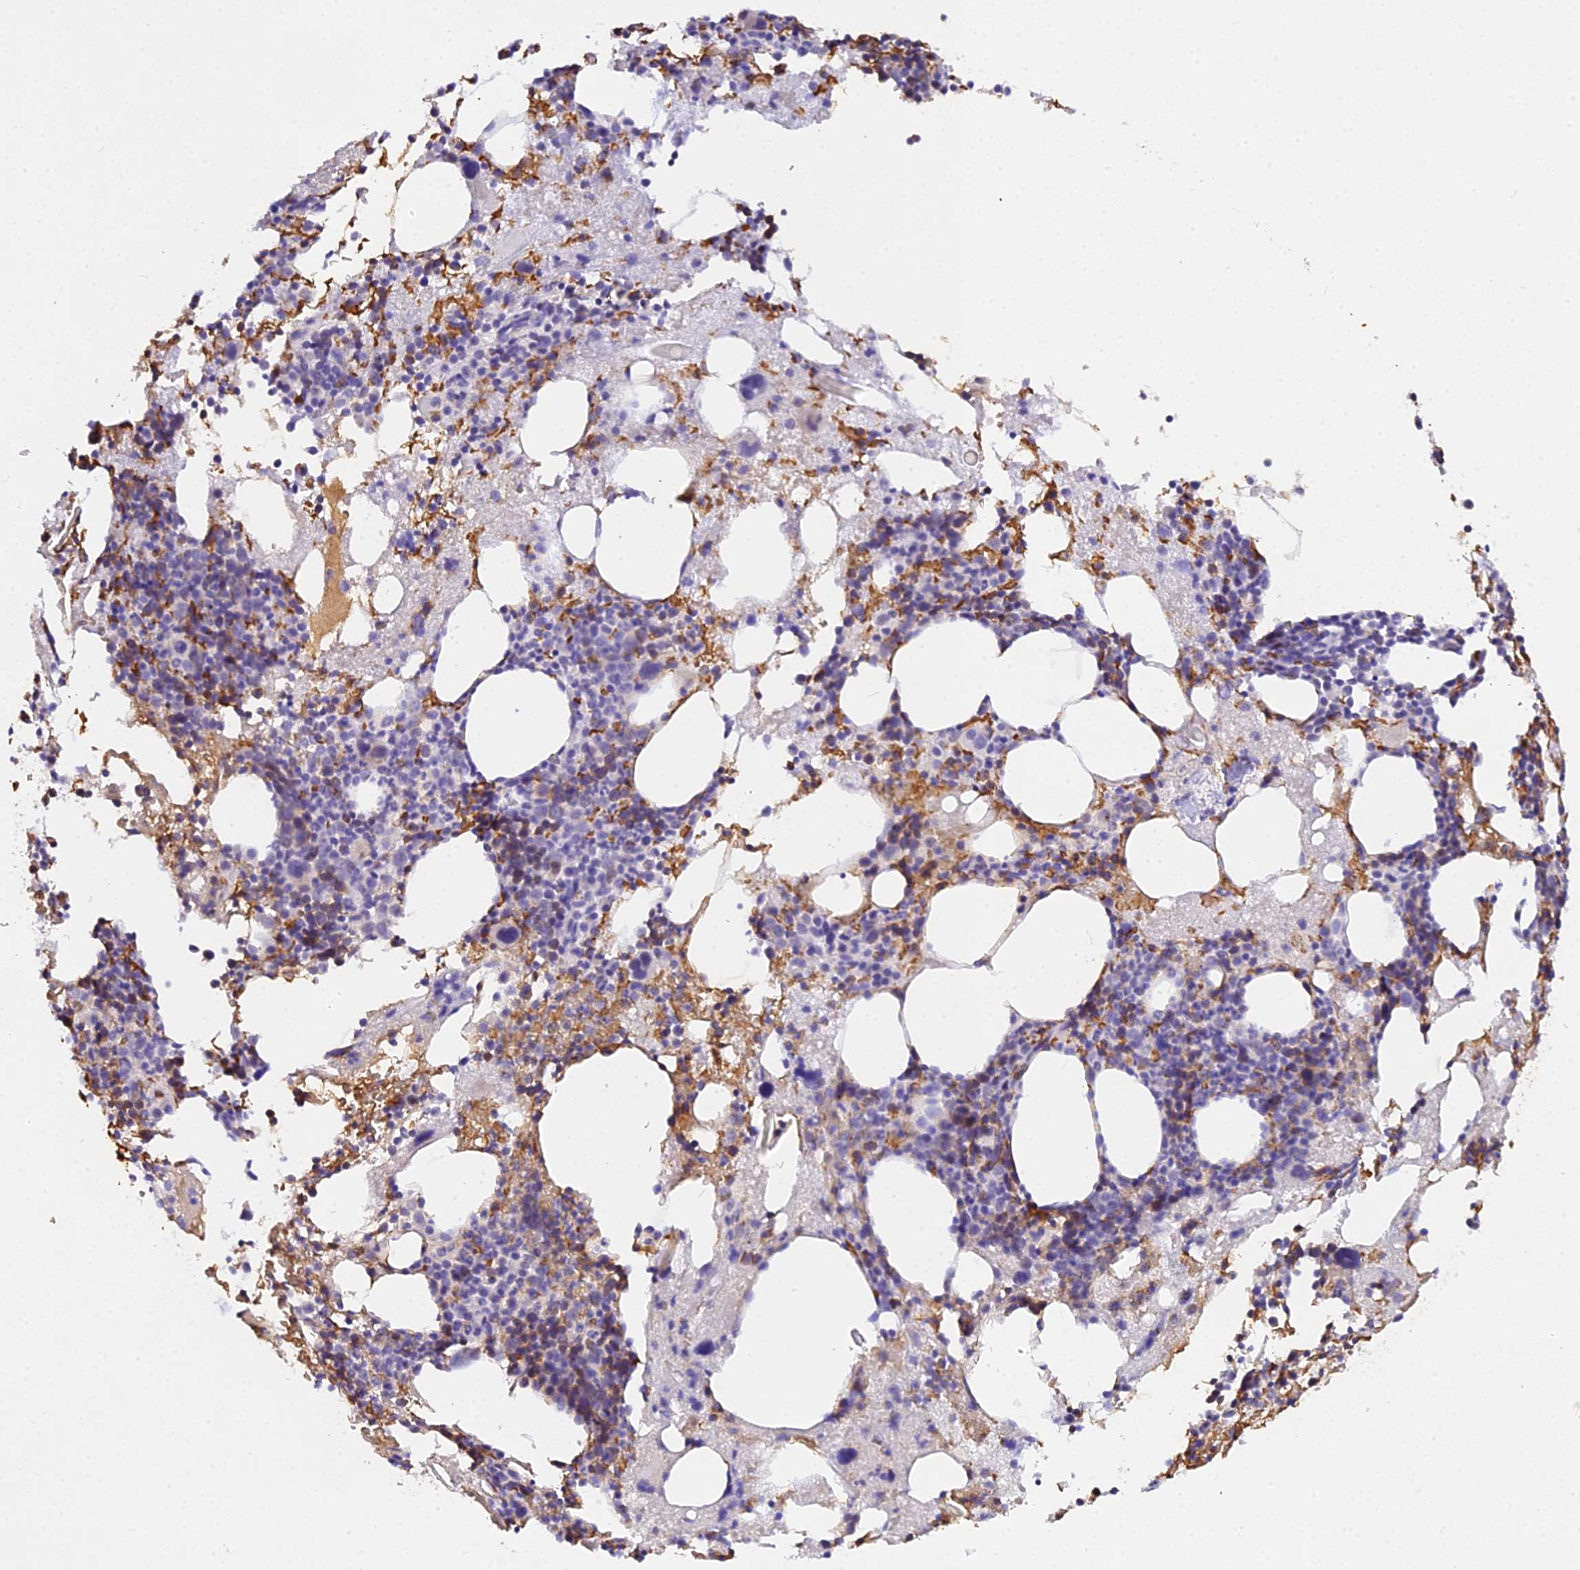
{"staining": {"intensity": "moderate", "quantity": "<25%", "location": "cytoplasmic/membranous"}, "tissue": "bone marrow", "cell_type": "Hematopoietic cells", "image_type": "normal", "snomed": [{"axis": "morphology", "description": "Normal tissue, NOS"}, {"axis": "topography", "description": "Bone marrow"}], "caption": "Protein staining of benign bone marrow displays moderate cytoplasmic/membranous positivity in approximately <25% of hematopoietic cells.", "gene": "CFAP45", "patient": {"sex": "male", "age": 75}}